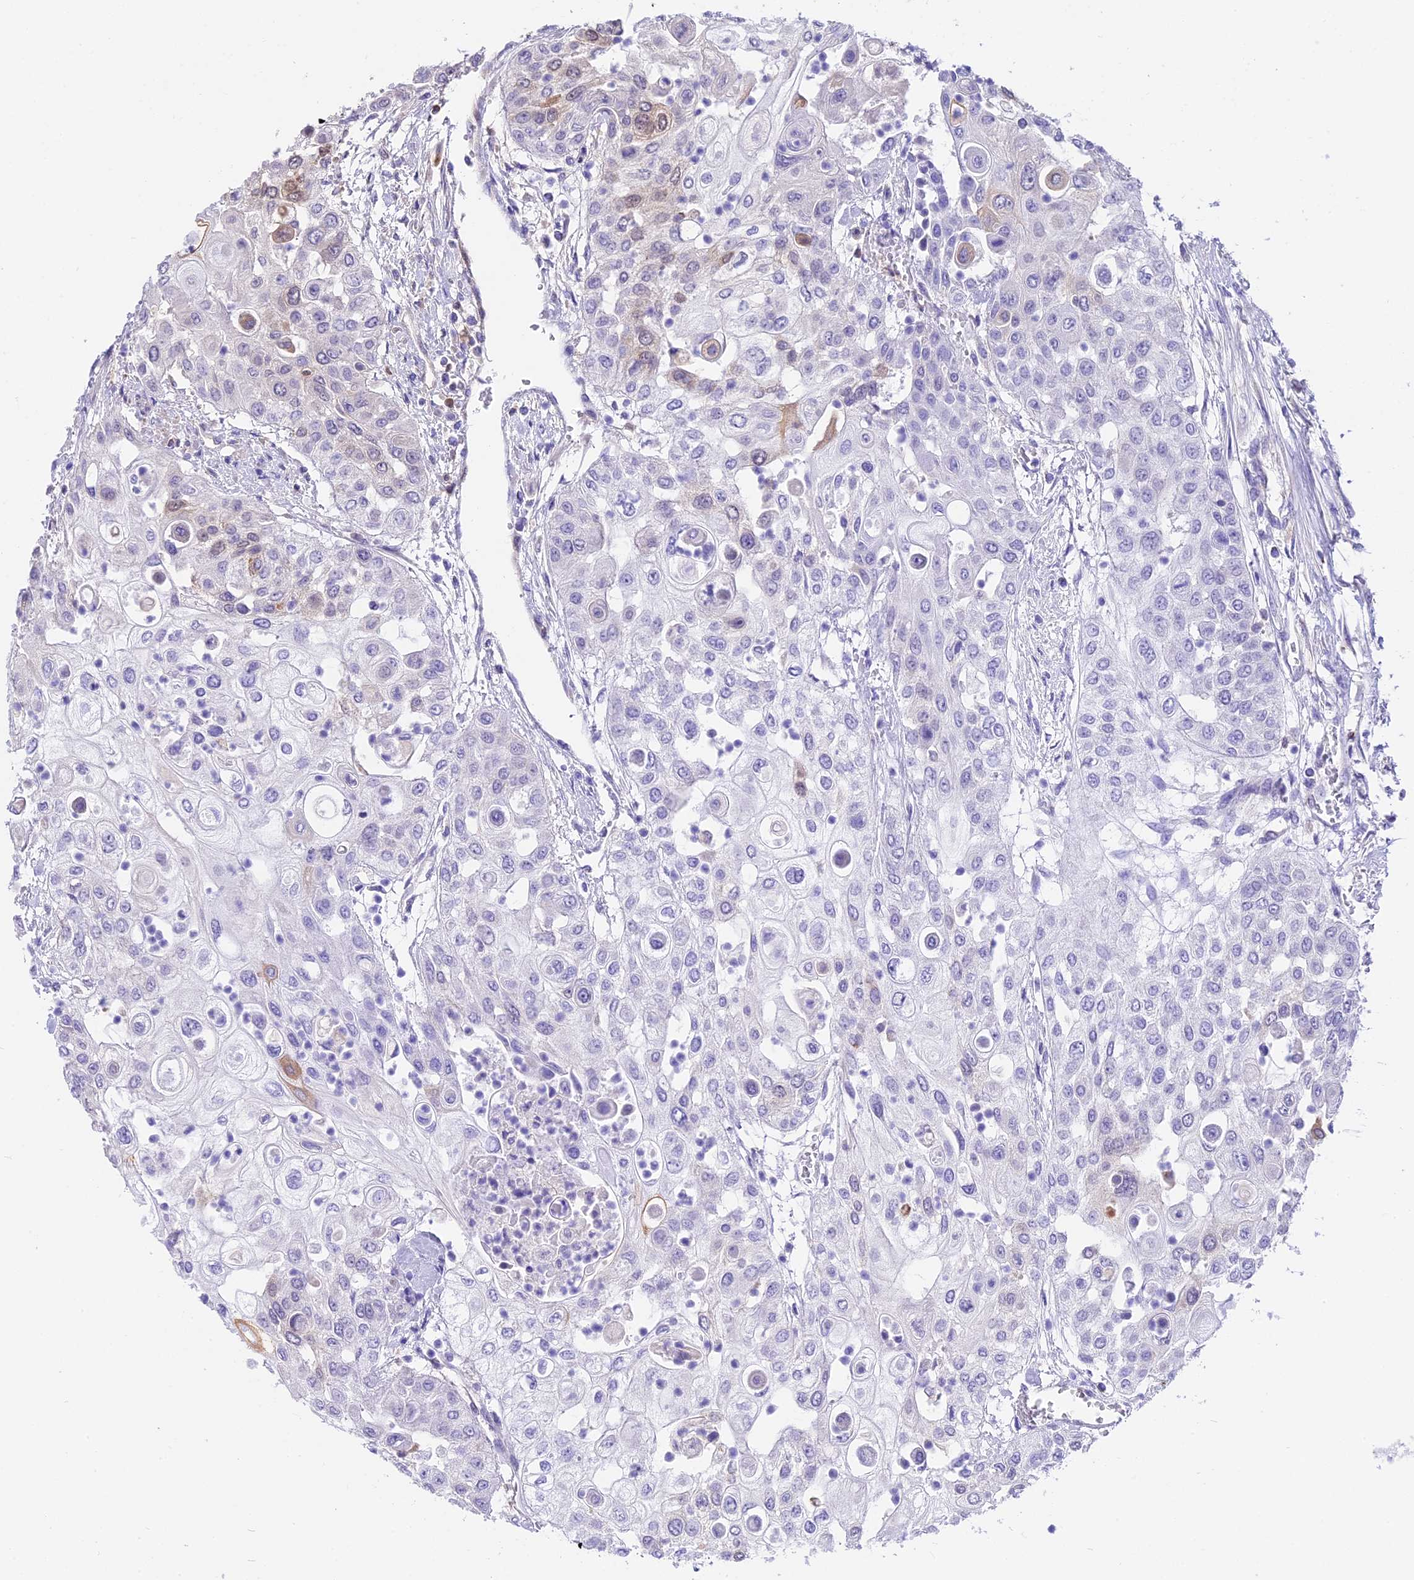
{"staining": {"intensity": "moderate", "quantity": "<25%", "location": "cytoplasmic/membranous"}, "tissue": "urothelial cancer", "cell_type": "Tumor cells", "image_type": "cancer", "snomed": [{"axis": "morphology", "description": "Urothelial carcinoma, High grade"}, {"axis": "topography", "description": "Urinary bladder"}], "caption": "An IHC histopathology image of tumor tissue is shown. Protein staining in brown highlights moderate cytoplasmic/membranous positivity in urothelial cancer within tumor cells. (DAB = brown stain, brightfield microscopy at high magnification).", "gene": "COX17", "patient": {"sex": "female", "age": 79}}